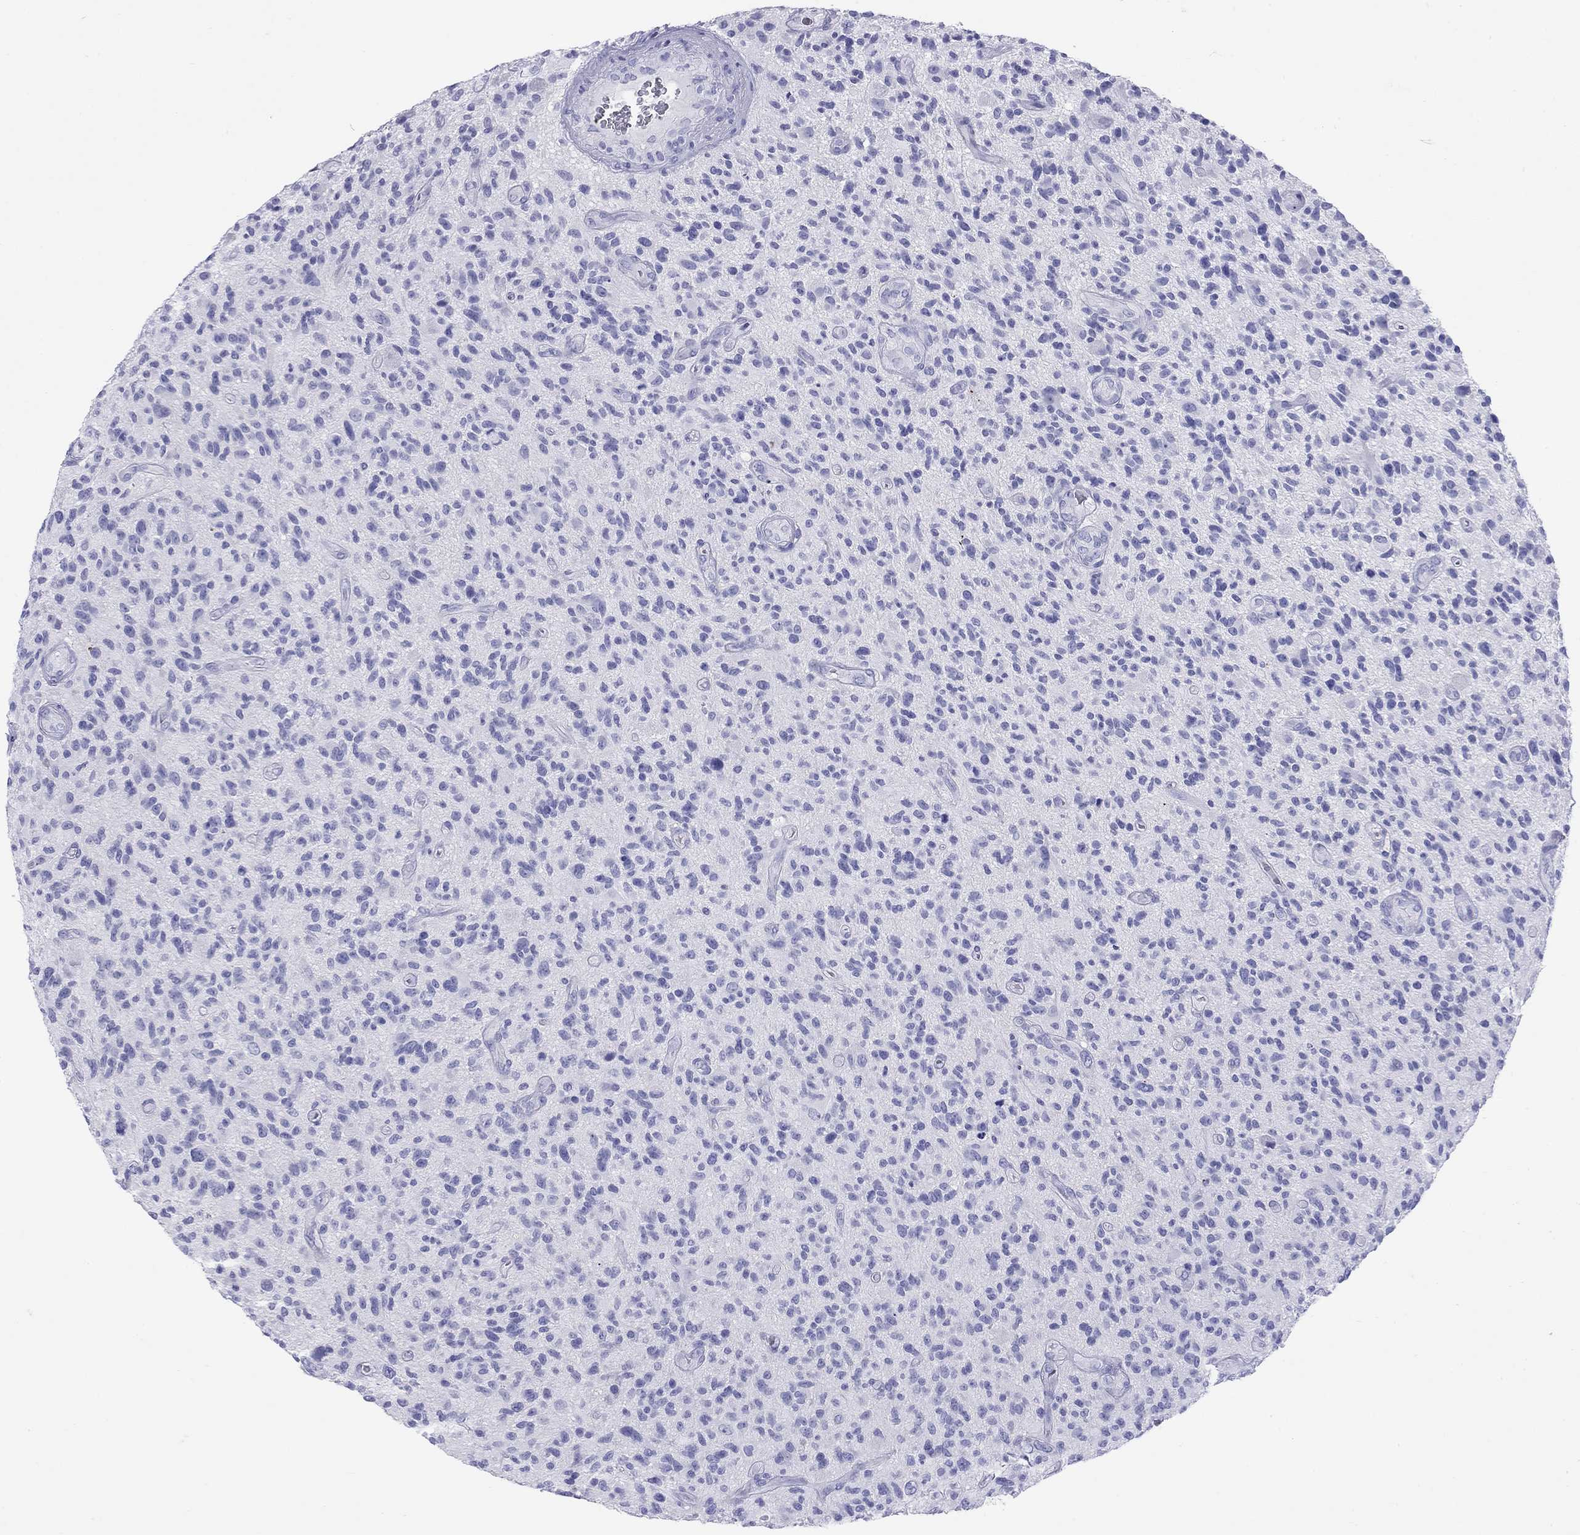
{"staining": {"intensity": "negative", "quantity": "none", "location": "none"}, "tissue": "glioma", "cell_type": "Tumor cells", "image_type": "cancer", "snomed": [{"axis": "morphology", "description": "Glioma, malignant, High grade"}, {"axis": "topography", "description": "Brain"}], "caption": "Protein analysis of glioma demonstrates no significant positivity in tumor cells.", "gene": "HLA-DQB2", "patient": {"sex": "male", "age": 47}}